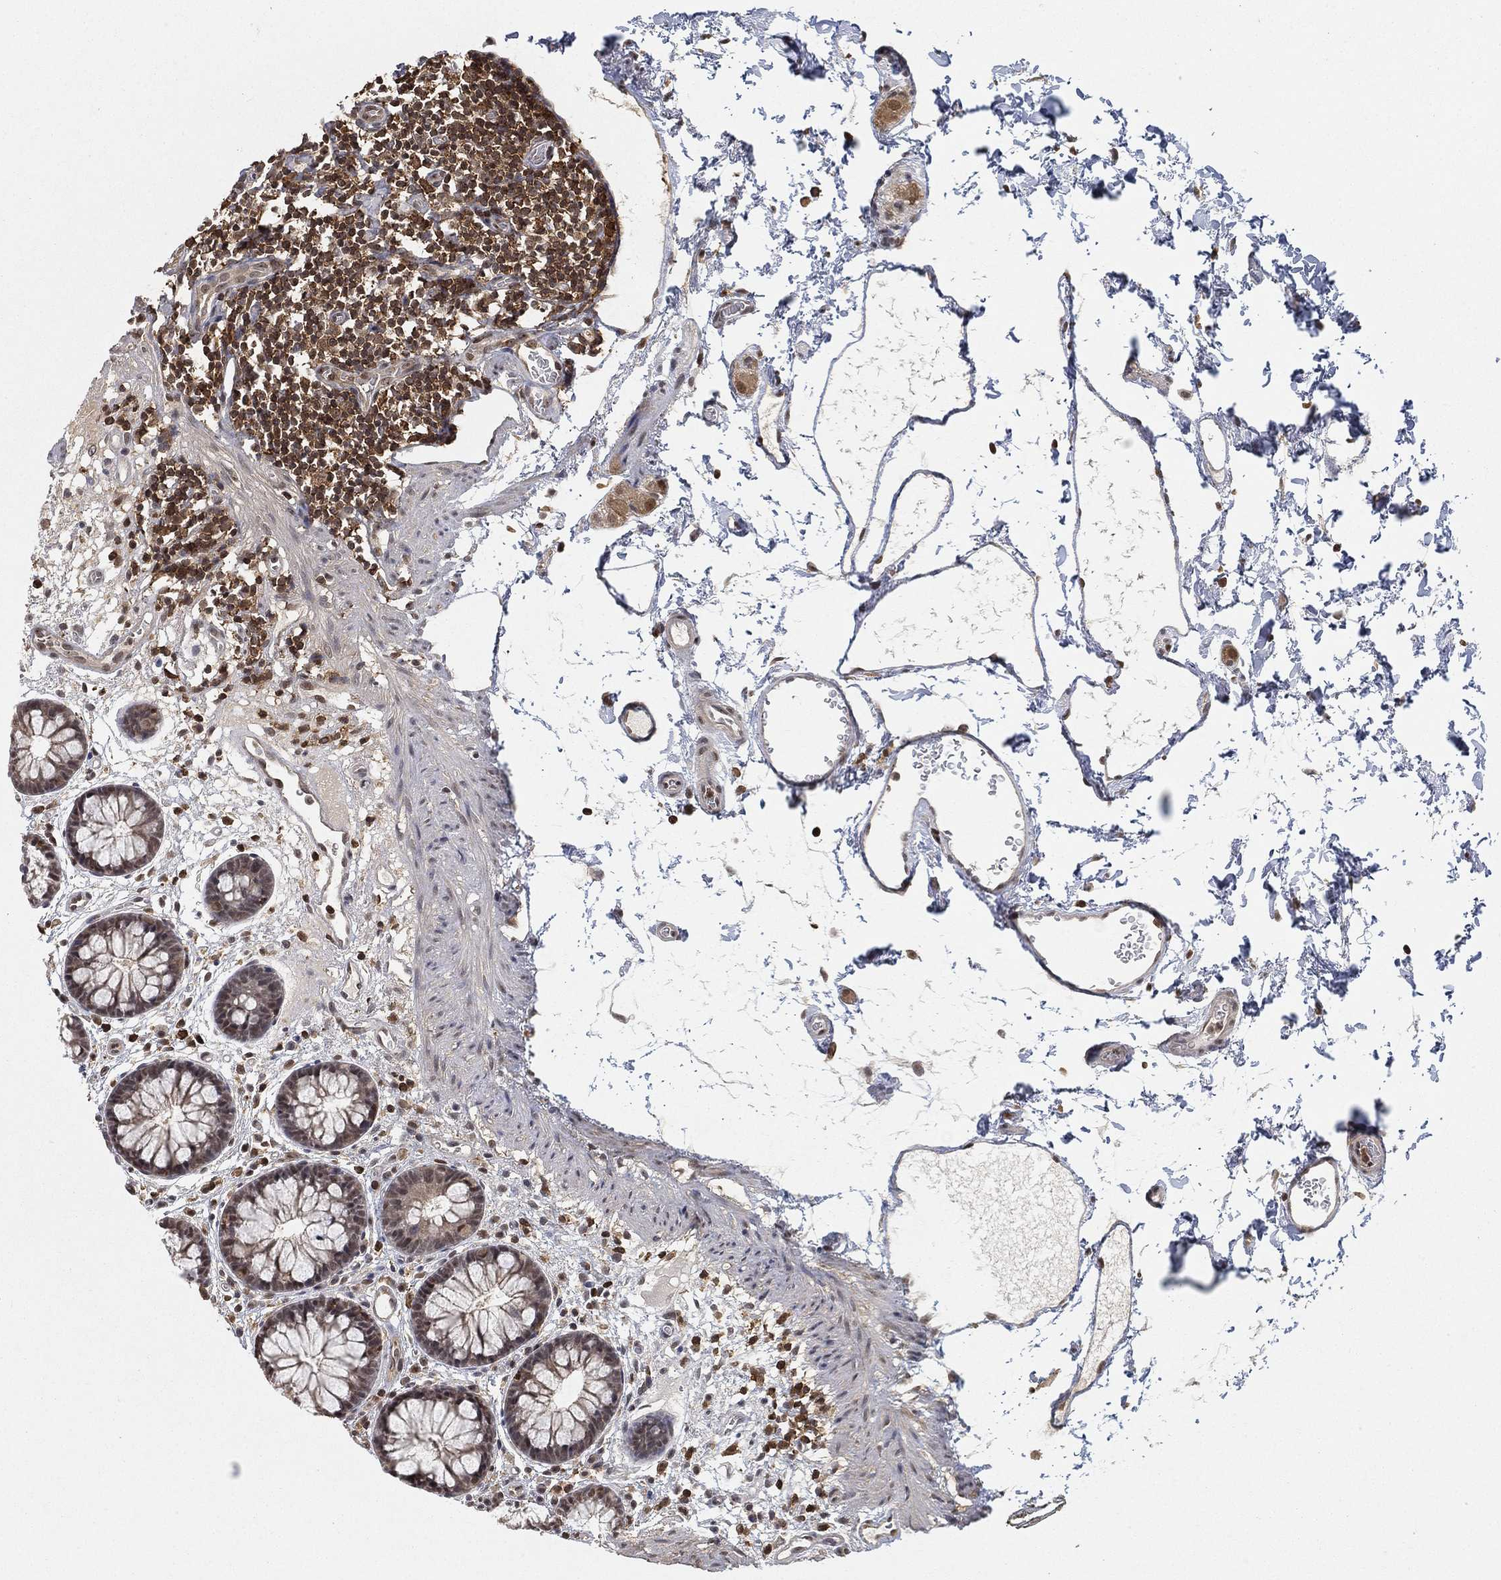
{"staining": {"intensity": "negative", "quantity": "none", "location": "none"}, "tissue": "colon", "cell_type": "Endothelial cells", "image_type": "normal", "snomed": [{"axis": "morphology", "description": "Normal tissue, NOS"}, {"axis": "topography", "description": "Colon"}], "caption": "The IHC micrograph has no significant positivity in endothelial cells of colon.", "gene": "WDR26", "patient": {"sex": "male", "age": 76}}